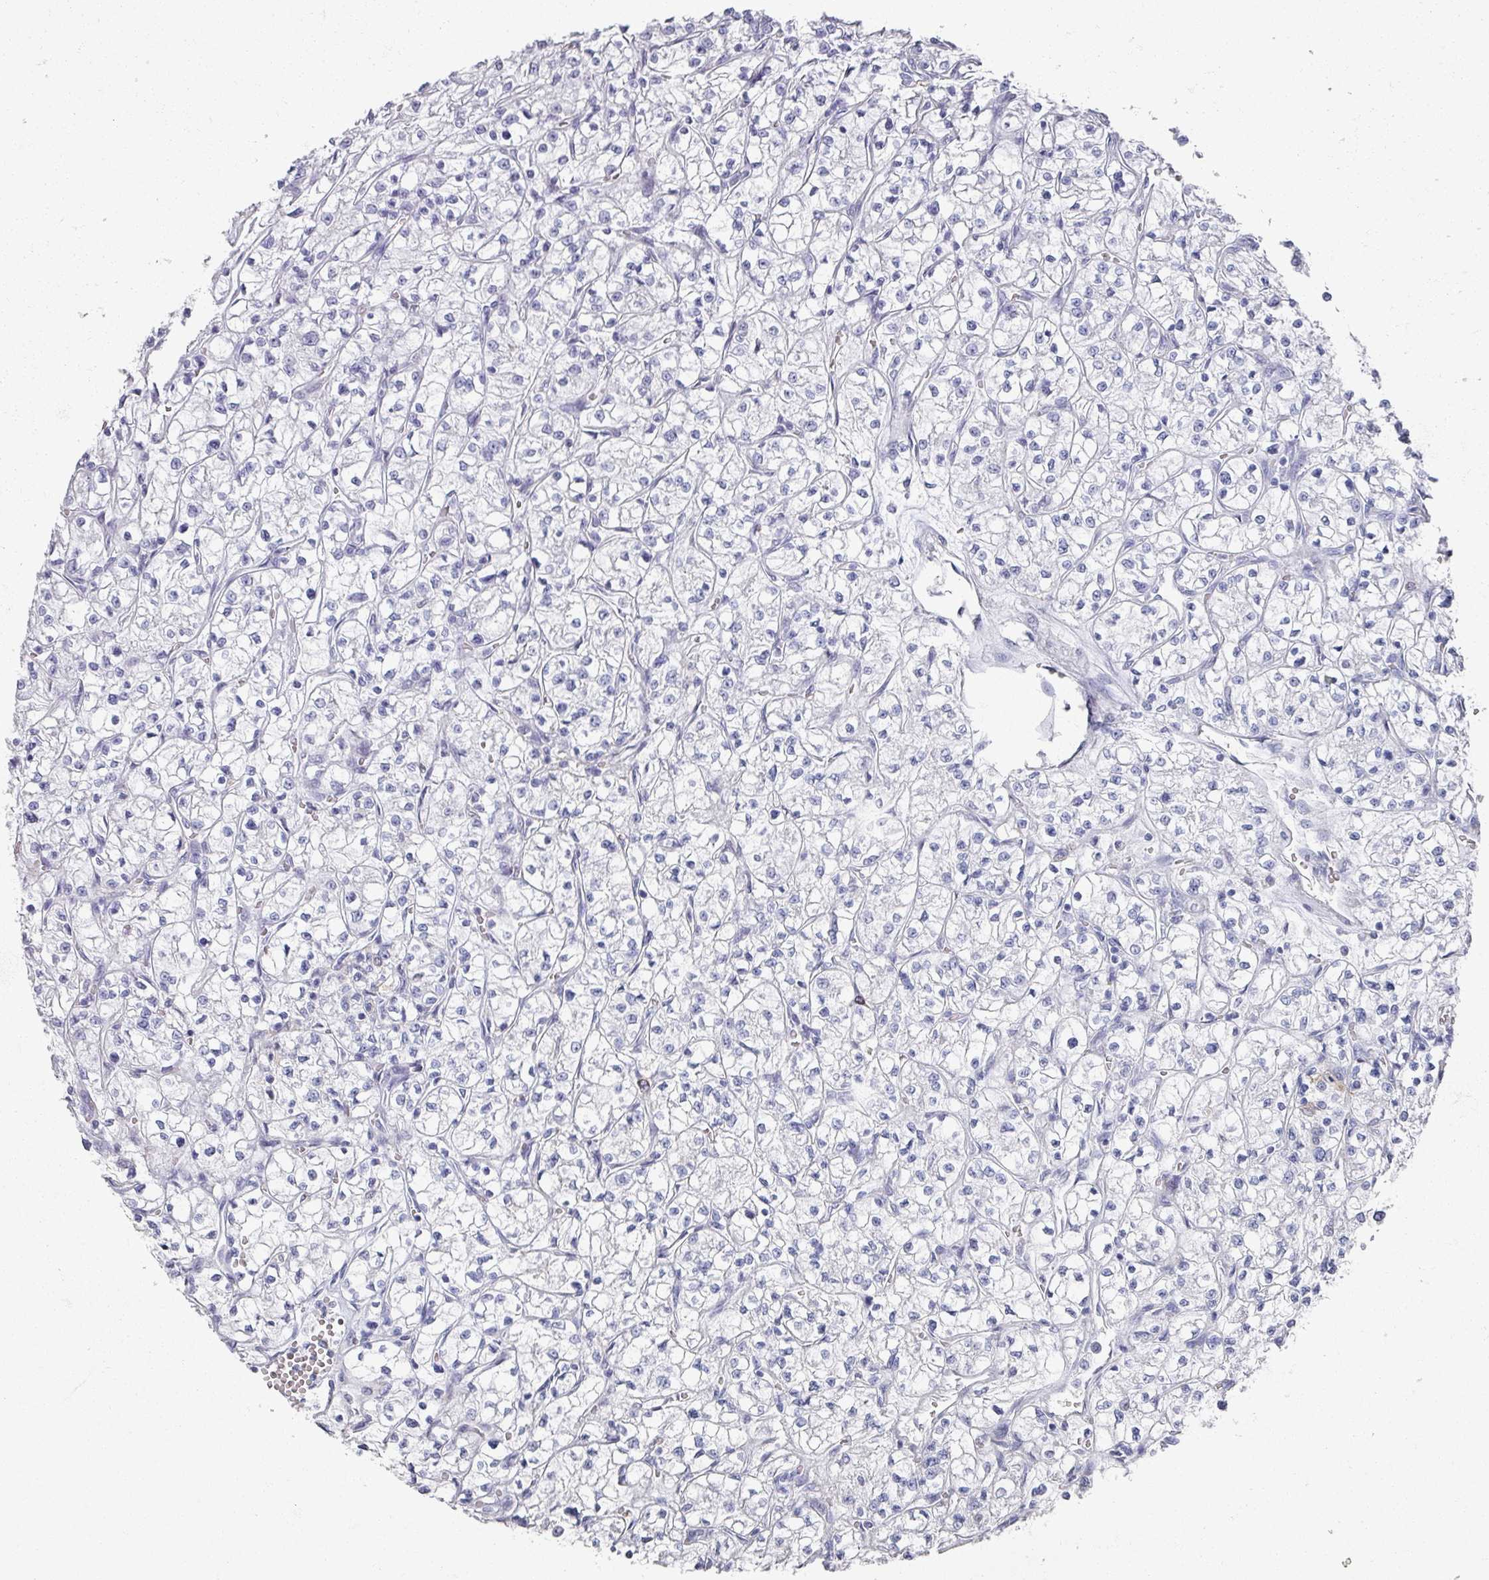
{"staining": {"intensity": "negative", "quantity": "none", "location": "none"}, "tissue": "renal cancer", "cell_type": "Tumor cells", "image_type": "cancer", "snomed": [{"axis": "morphology", "description": "Adenocarcinoma, NOS"}, {"axis": "topography", "description": "Kidney"}], "caption": "Histopathology image shows no protein expression in tumor cells of renal adenocarcinoma tissue.", "gene": "OMG", "patient": {"sex": "female", "age": 64}}